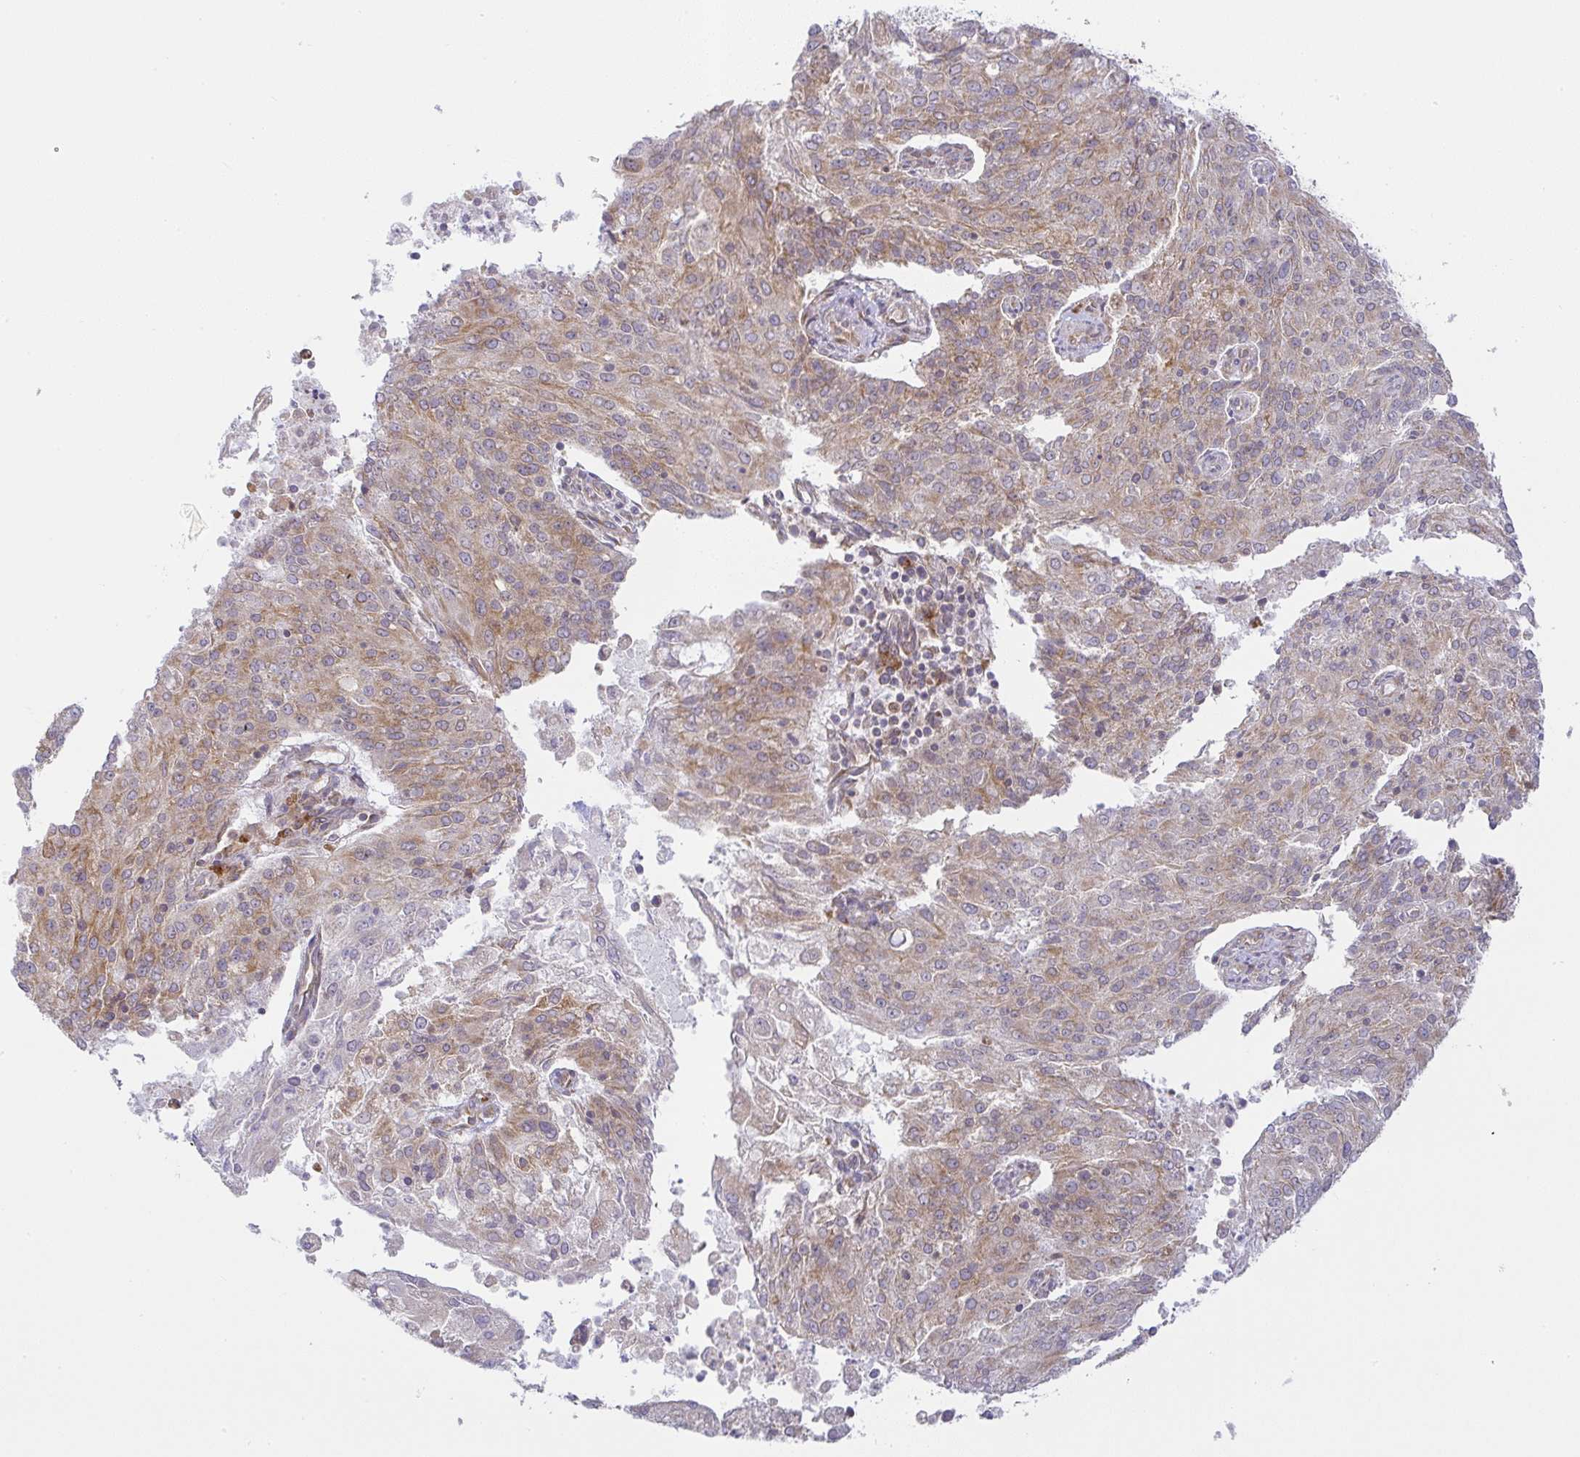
{"staining": {"intensity": "moderate", "quantity": ">75%", "location": "cytoplasmic/membranous"}, "tissue": "endometrial cancer", "cell_type": "Tumor cells", "image_type": "cancer", "snomed": [{"axis": "morphology", "description": "Adenocarcinoma, NOS"}, {"axis": "topography", "description": "Endometrium"}], "caption": "Immunohistochemical staining of human endometrial adenocarcinoma displays medium levels of moderate cytoplasmic/membranous positivity in approximately >75% of tumor cells.", "gene": "DERL2", "patient": {"sex": "female", "age": 82}}